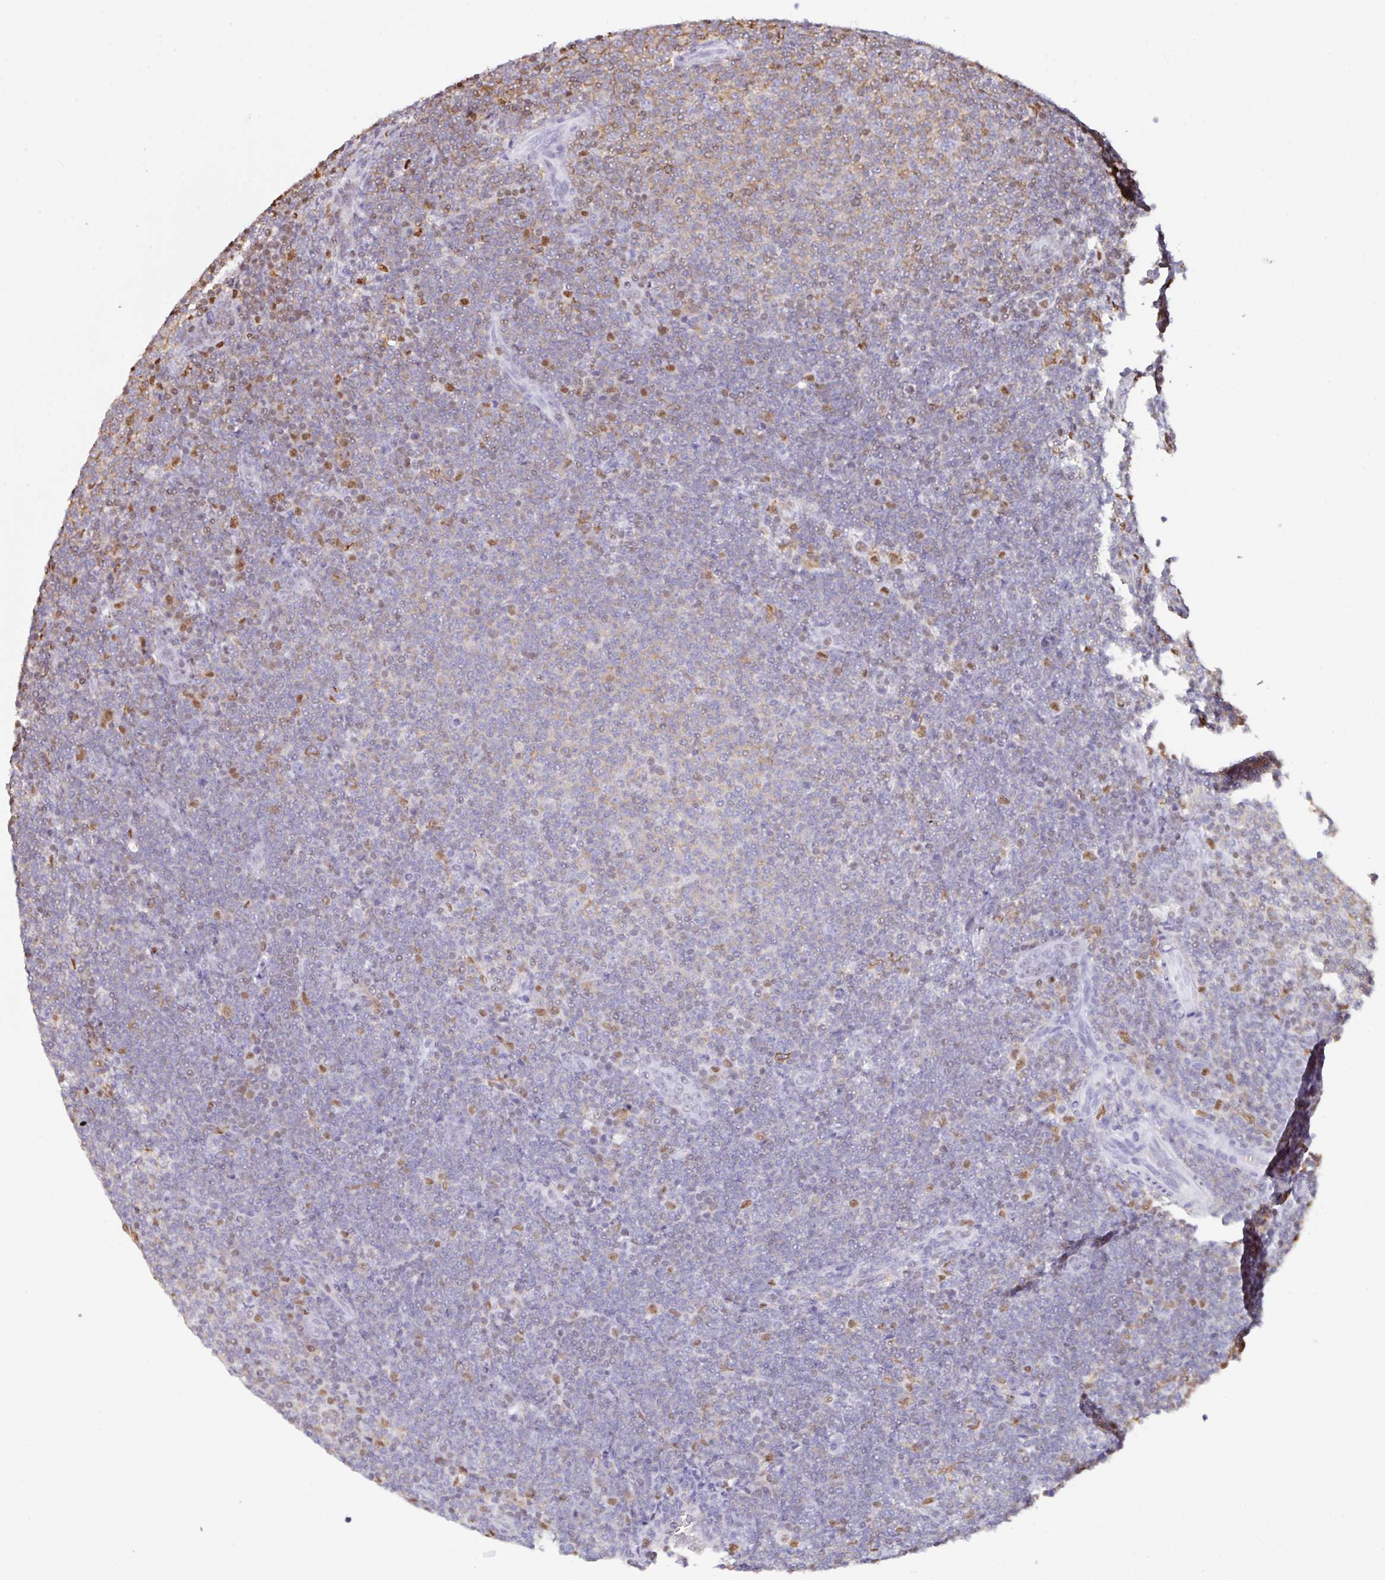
{"staining": {"intensity": "negative", "quantity": "none", "location": "none"}, "tissue": "lymphoma", "cell_type": "Tumor cells", "image_type": "cancer", "snomed": [{"axis": "morphology", "description": "Malignant lymphoma, non-Hodgkin's type, Low grade"}, {"axis": "topography", "description": "Lymph node"}], "caption": "Low-grade malignant lymphoma, non-Hodgkin's type was stained to show a protein in brown. There is no significant expression in tumor cells.", "gene": "BTBD10", "patient": {"sex": "male", "age": 66}}